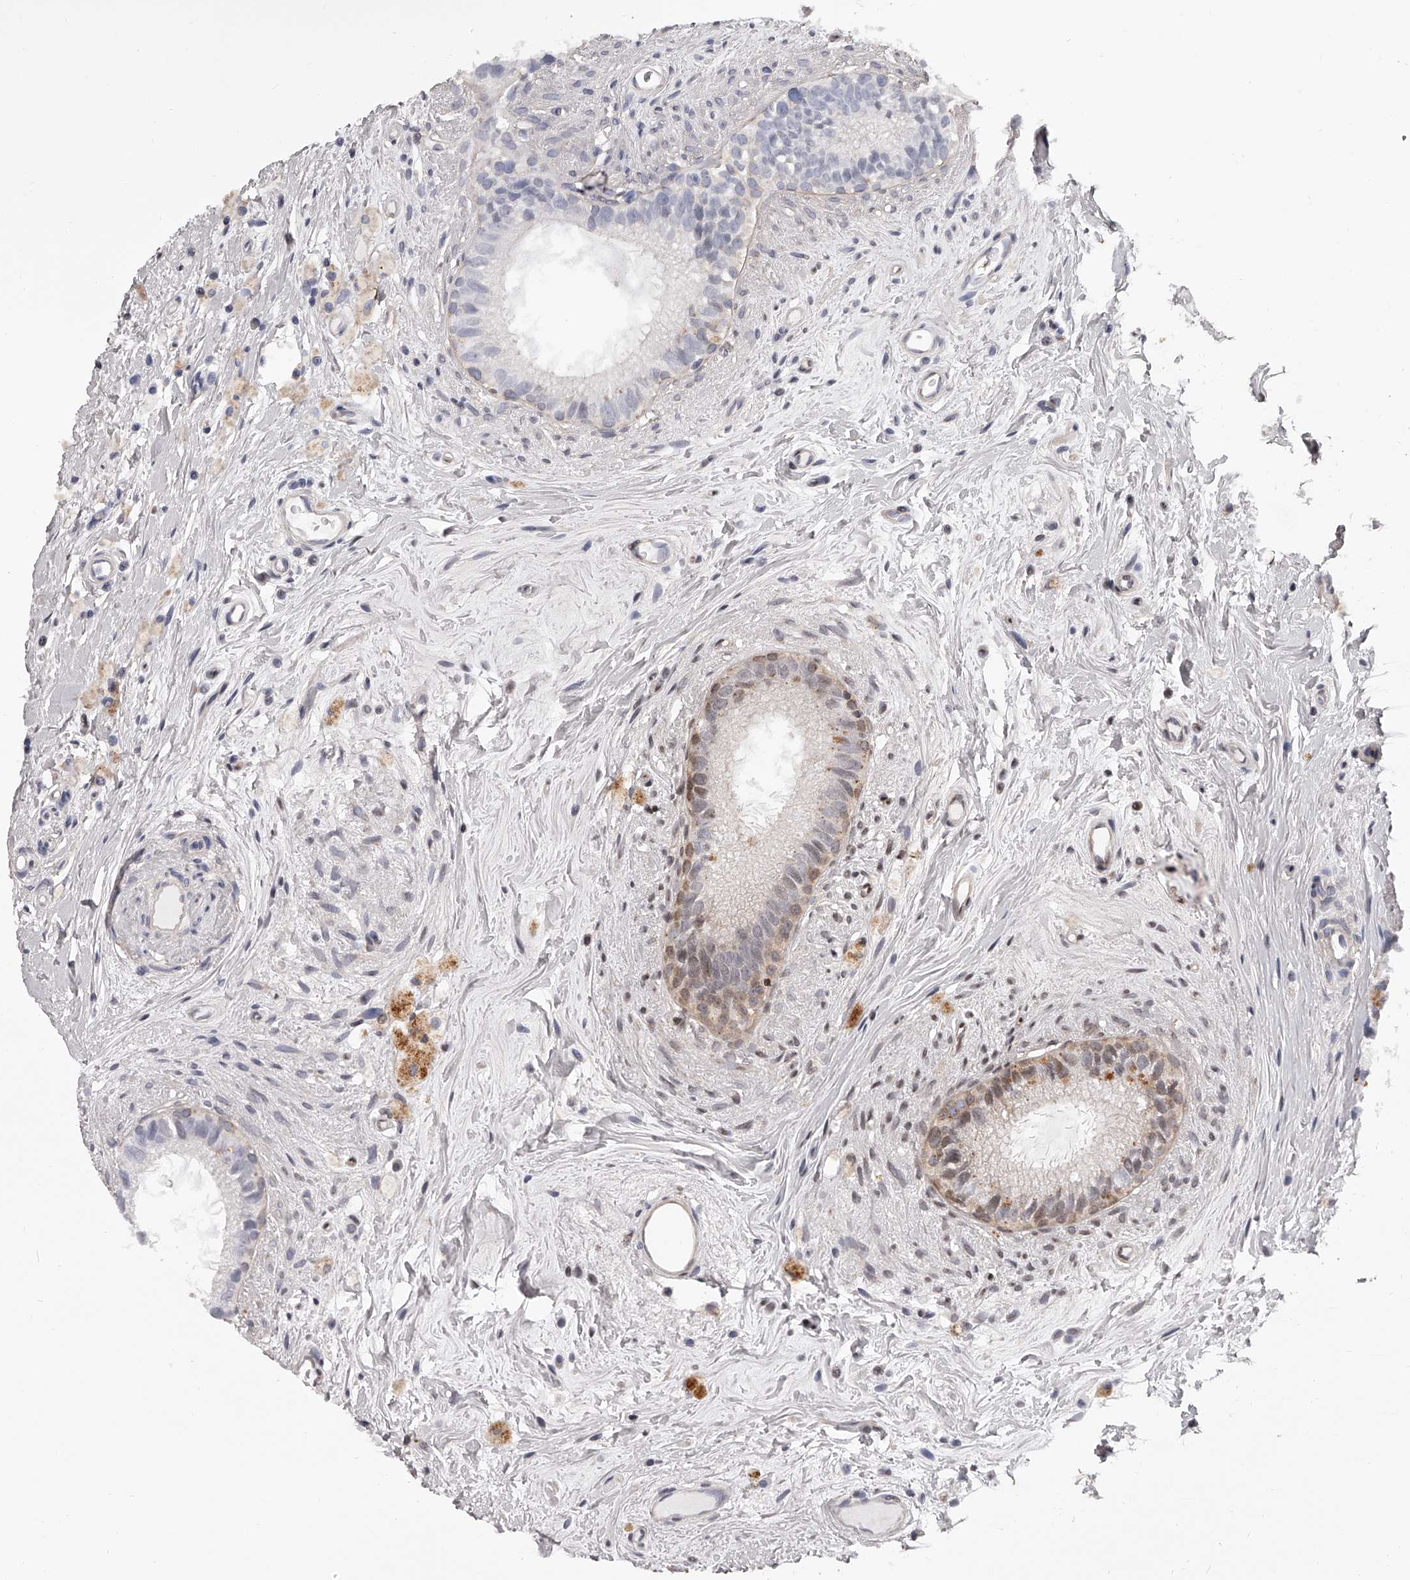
{"staining": {"intensity": "moderate", "quantity": "<25%", "location": "cytoplasmic/membranous"}, "tissue": "epididymis", "cell_type": "Glandular cells", "image_type": "normal", "snomed": [{"axis": "morphology", "description": "Normal tissue, NOS"}, {"axis": "topography", "description": "Epididymis"}], "caption": "An immunohistochemistry photomicrograph of unremarkable tissue is shown. Protein staining in brown labels moderate cytoplasmic/membranous positivity in epididymis within glandular cells. (Brightfield microscopy of DAB IHC at high magnification).", "gene": "PFDN2", "patient": {"sex": "male", "age": 80}}